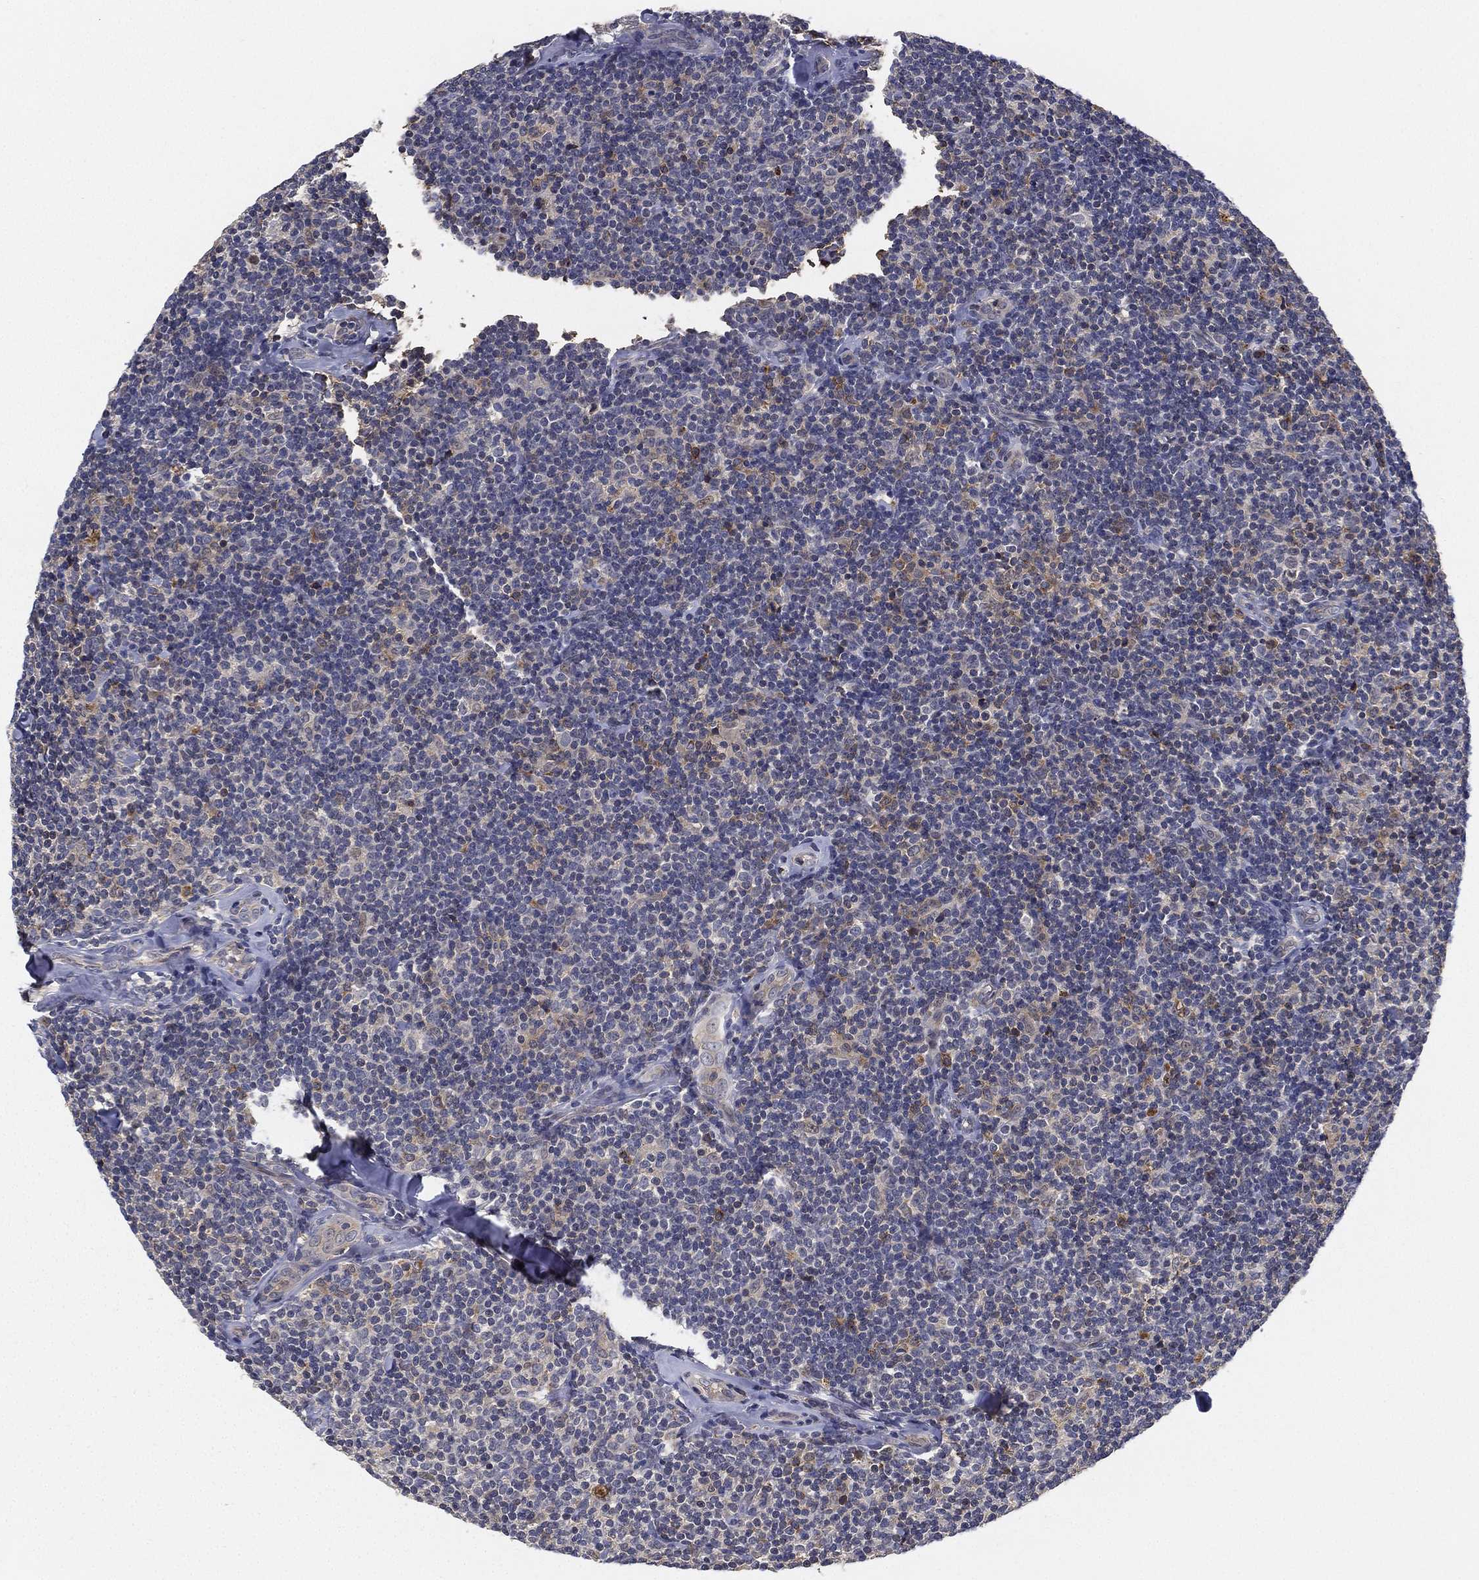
{"staining": {"intensity": "negative", "quantity": "none", "location": "none"}, "tissue": "lymphoma", "cell_type": "Tumor cells", "image_type": "cancer", "snomed": [{"axis": "morphology", "description": "Malignant lymphoma, non-Hodgkin's type, Low grade"}, {"axis": "topography", "description": "Lymph node"}], "caption": "Human low-grade malignant lymphoma, non-Hodgkin's type stained for a protein using immunohistochemistry (IHC) reveals no expression in tumor cells.", "gene": "CFAP251", "patient": {"sex": "female", "age": 56}}